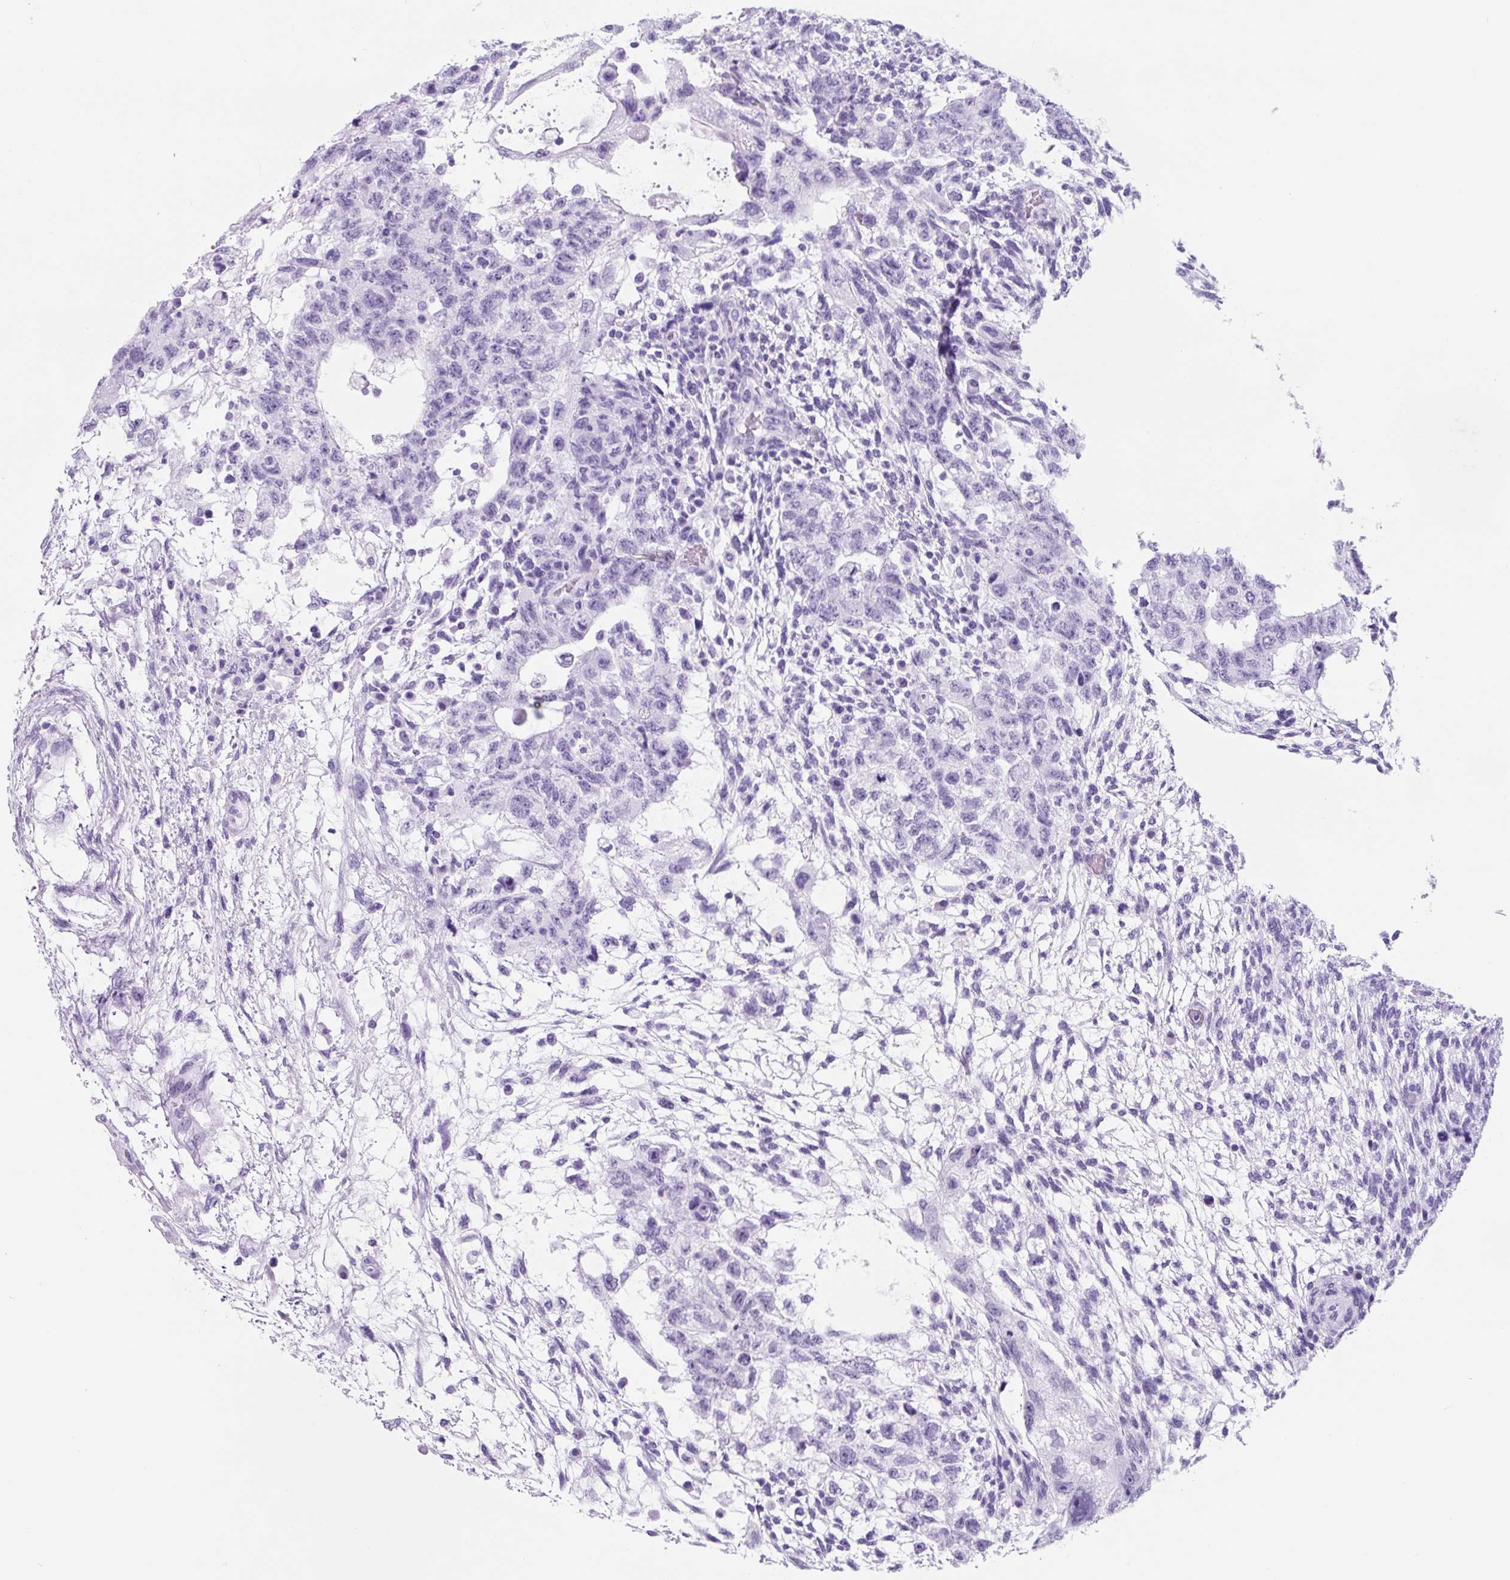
{"staining": {"intensity": "negative", "quantity": "none", "location": "none"}, "tissue": "testis cancer", "cell_type": "Tumor cells", "image_type": "cancer", "snomed": [{"axis": "morphology", "description": "Normal tissue, NOS"}, {"axis": "morphology", "description": "Carcinoma, Embryonal, NOS"}, {"axis": "topography", "description": "Testis"}], "caption": "Testis cancer (embryonal carcinoma) stained for a protein using immunohistochemistry (IHC) reveals no staining tumor cells.", "gene": "TNFRSF8", "patient": {"sex": "male", "age": 36}}